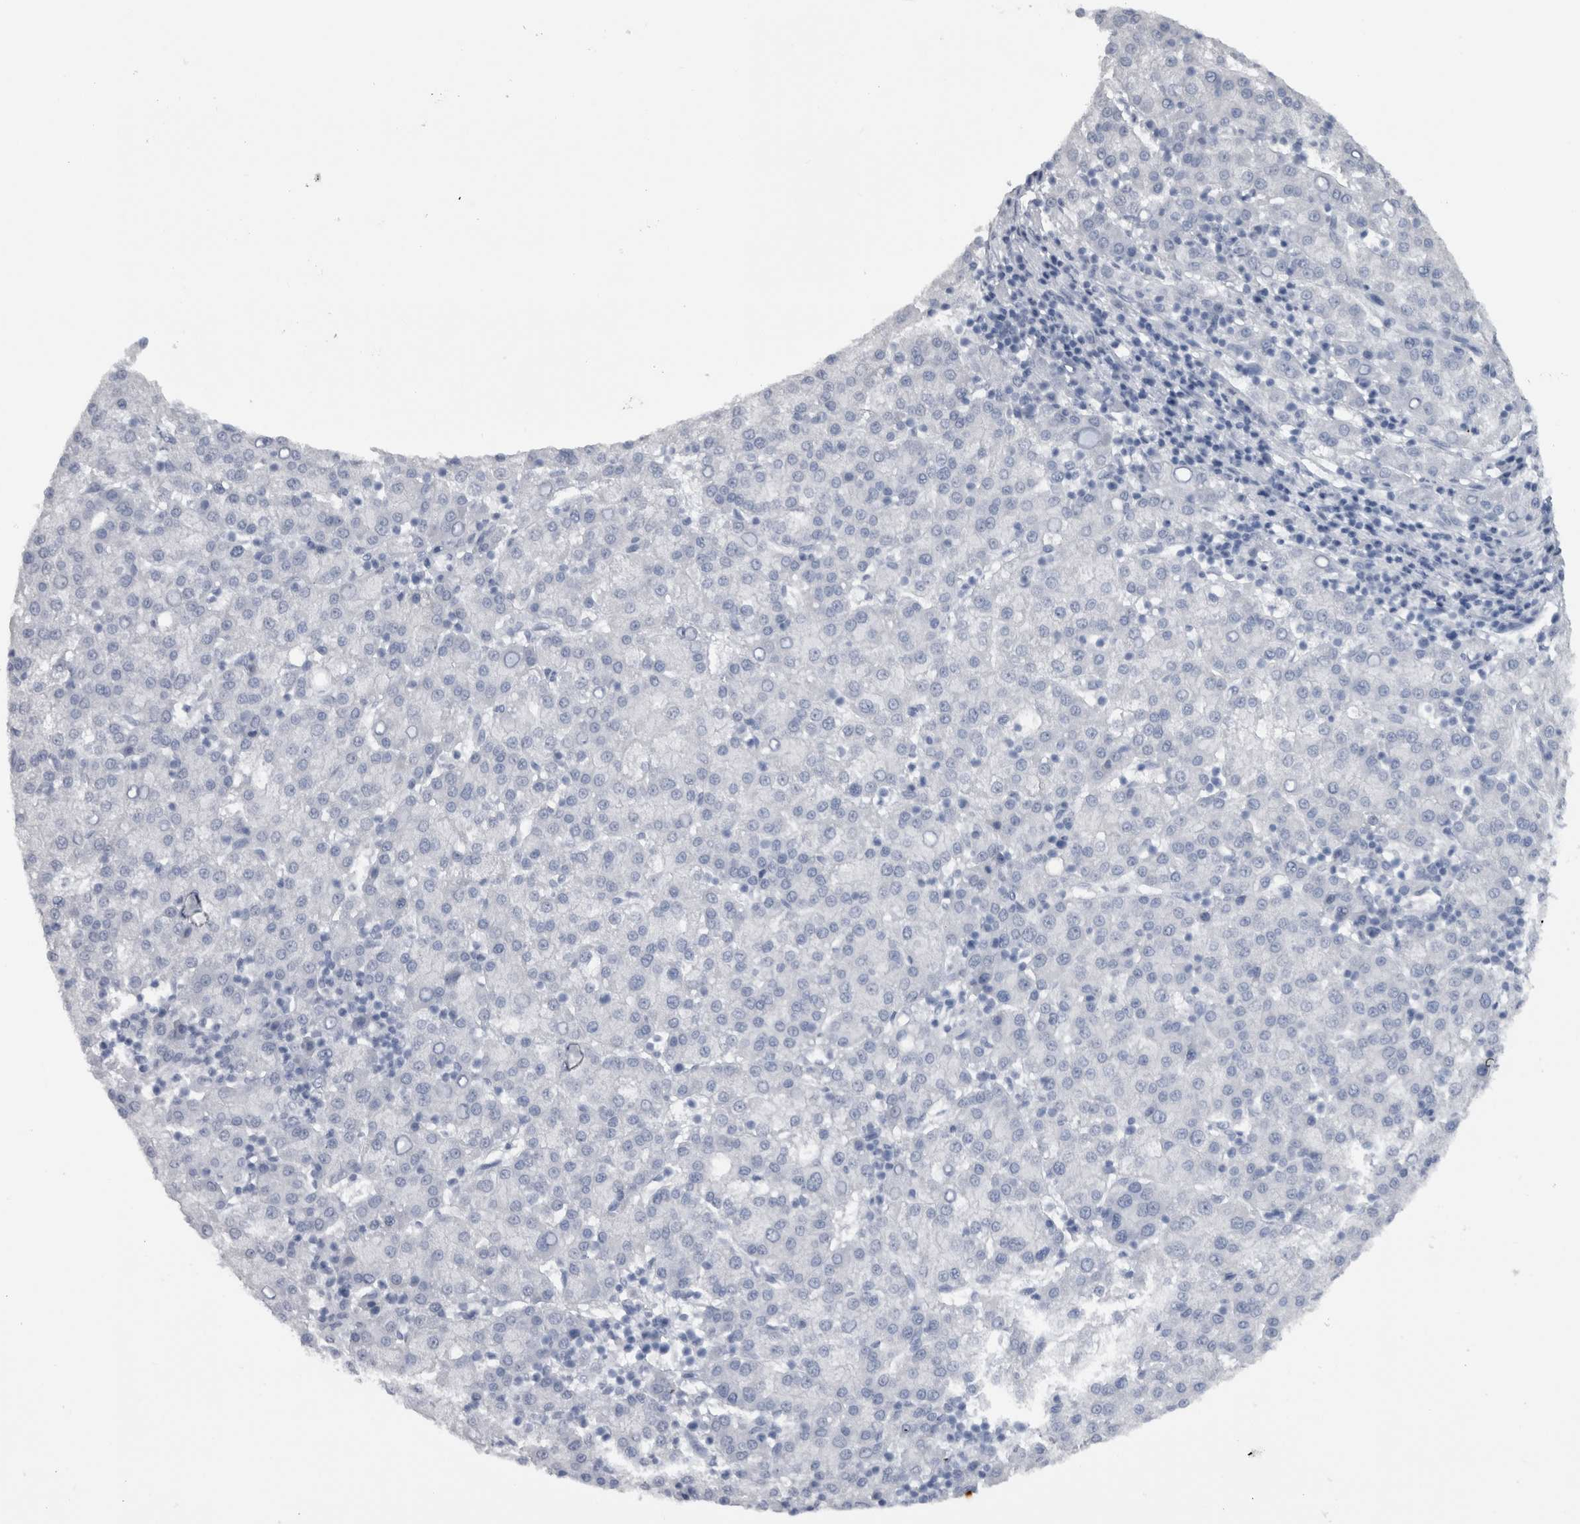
{"staining": {"intensity": "negative", "quantity": "none", "location": "none"}, "tissue": "liver cancer", "cell_type": "Tumor cells", "image_type": "cancer", "snomed": [{"axis": "morphology", "description": "Carcinoma, Hepatocellular, NOS"}, {"axis": "topography", "description": "Liver"}], "caption": "DAB (3,3'-diaminobenzidine) immunohistochemical staining of hepatocellular carcinoma (liver) shows no significant expression in tumor cells.", "gene": "MSMB", "patient": {"sex": "female", "age": 58}}